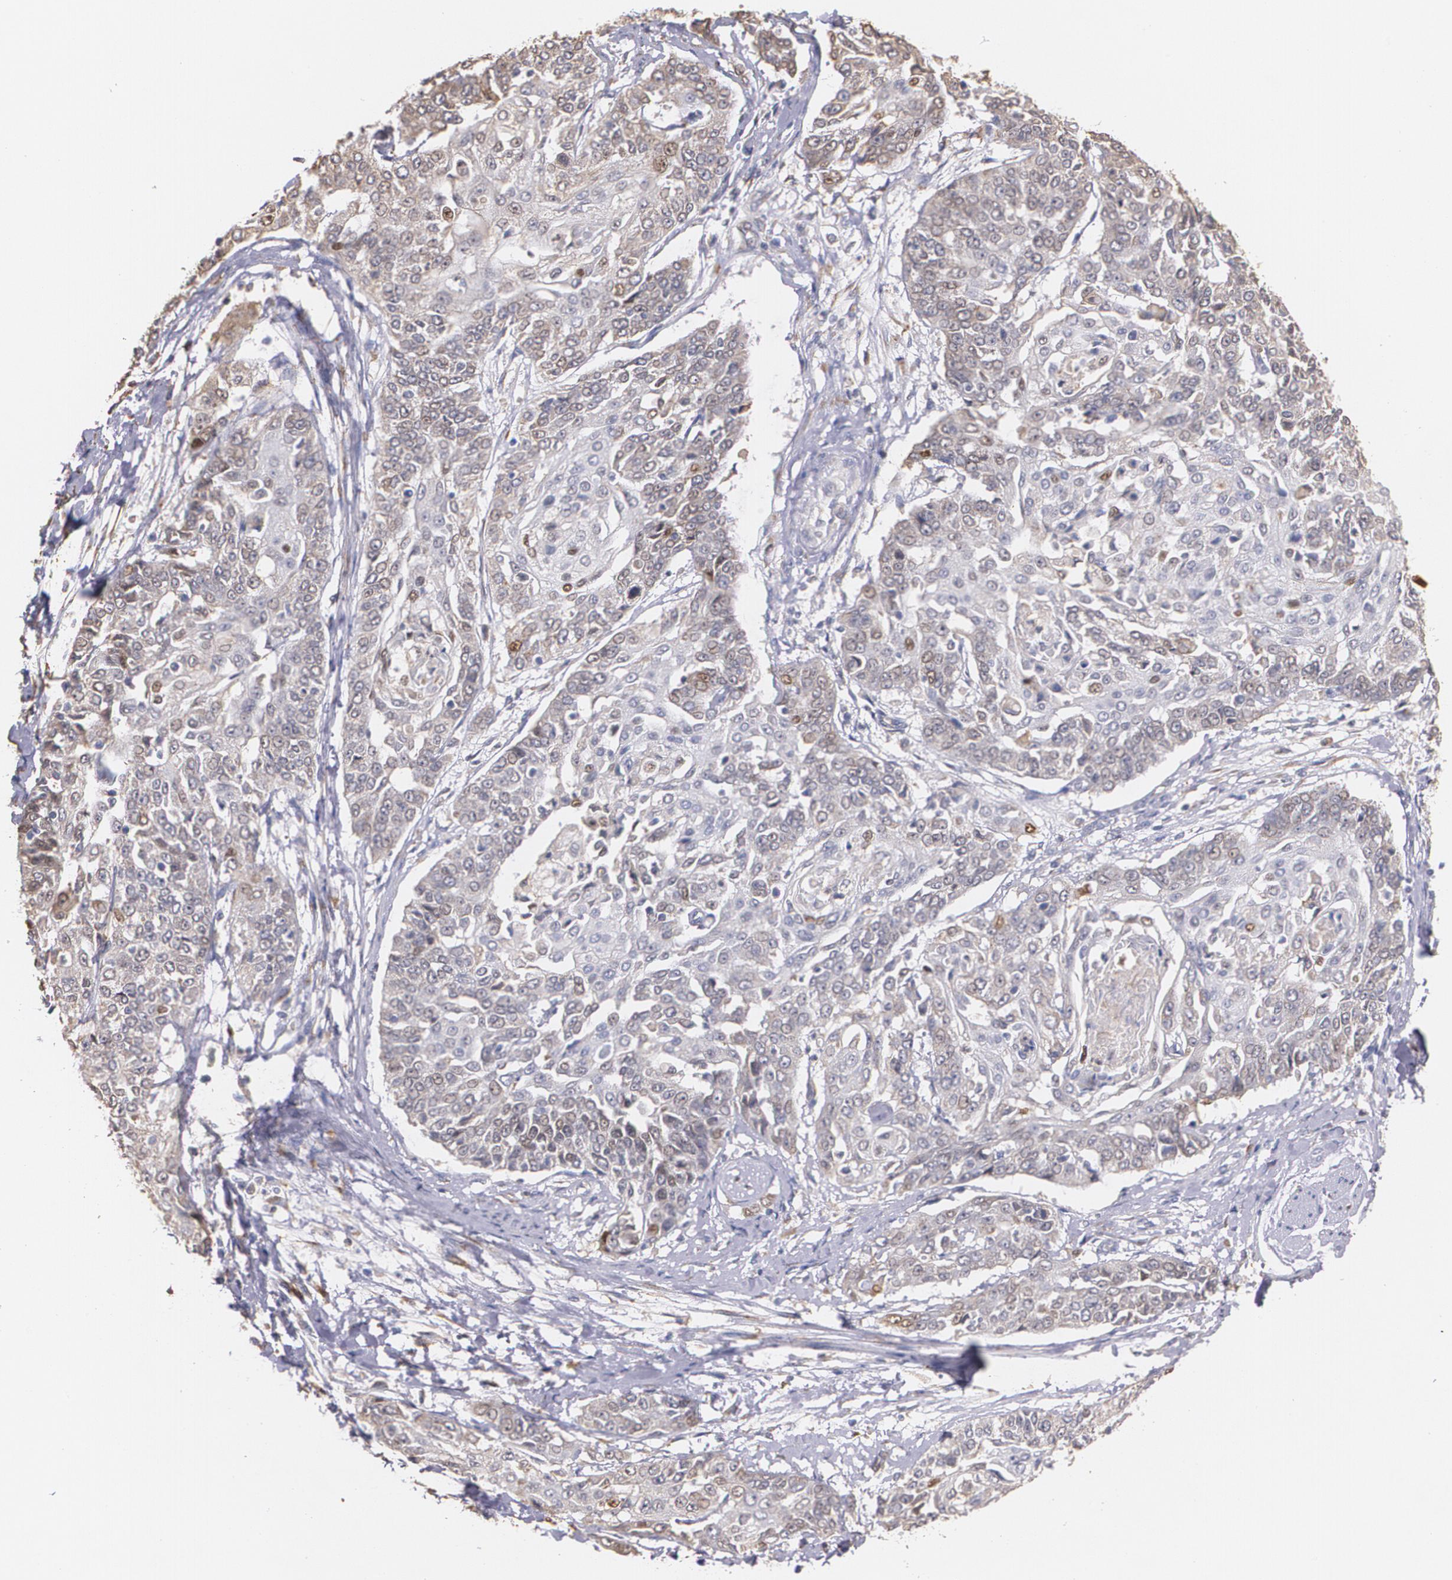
{"staining": {"intensity": "weak", "quantity": "25%-75%", "location": "cytoplasmic/membranous"}, "tissue": "cervical cancer", "cell_type": "Tumor cells", "image_type": "cancer", "snomed": [{"axis": "morphology", "description": "Squamous cell carcinoma, NOS"}, {"axis": "topography", "description": "Cervix"}], "caption": "Immunohistochemistry (IHC) micrograph of cervical squamous cell carcinoma stained for a protein (brown), which shows low levels of weak cytoplasmic/membranous positivity in approximately 25%-75% of tumor cells.", "gene": "ATF3", "patient": {"sex": "female", "age": 64}}